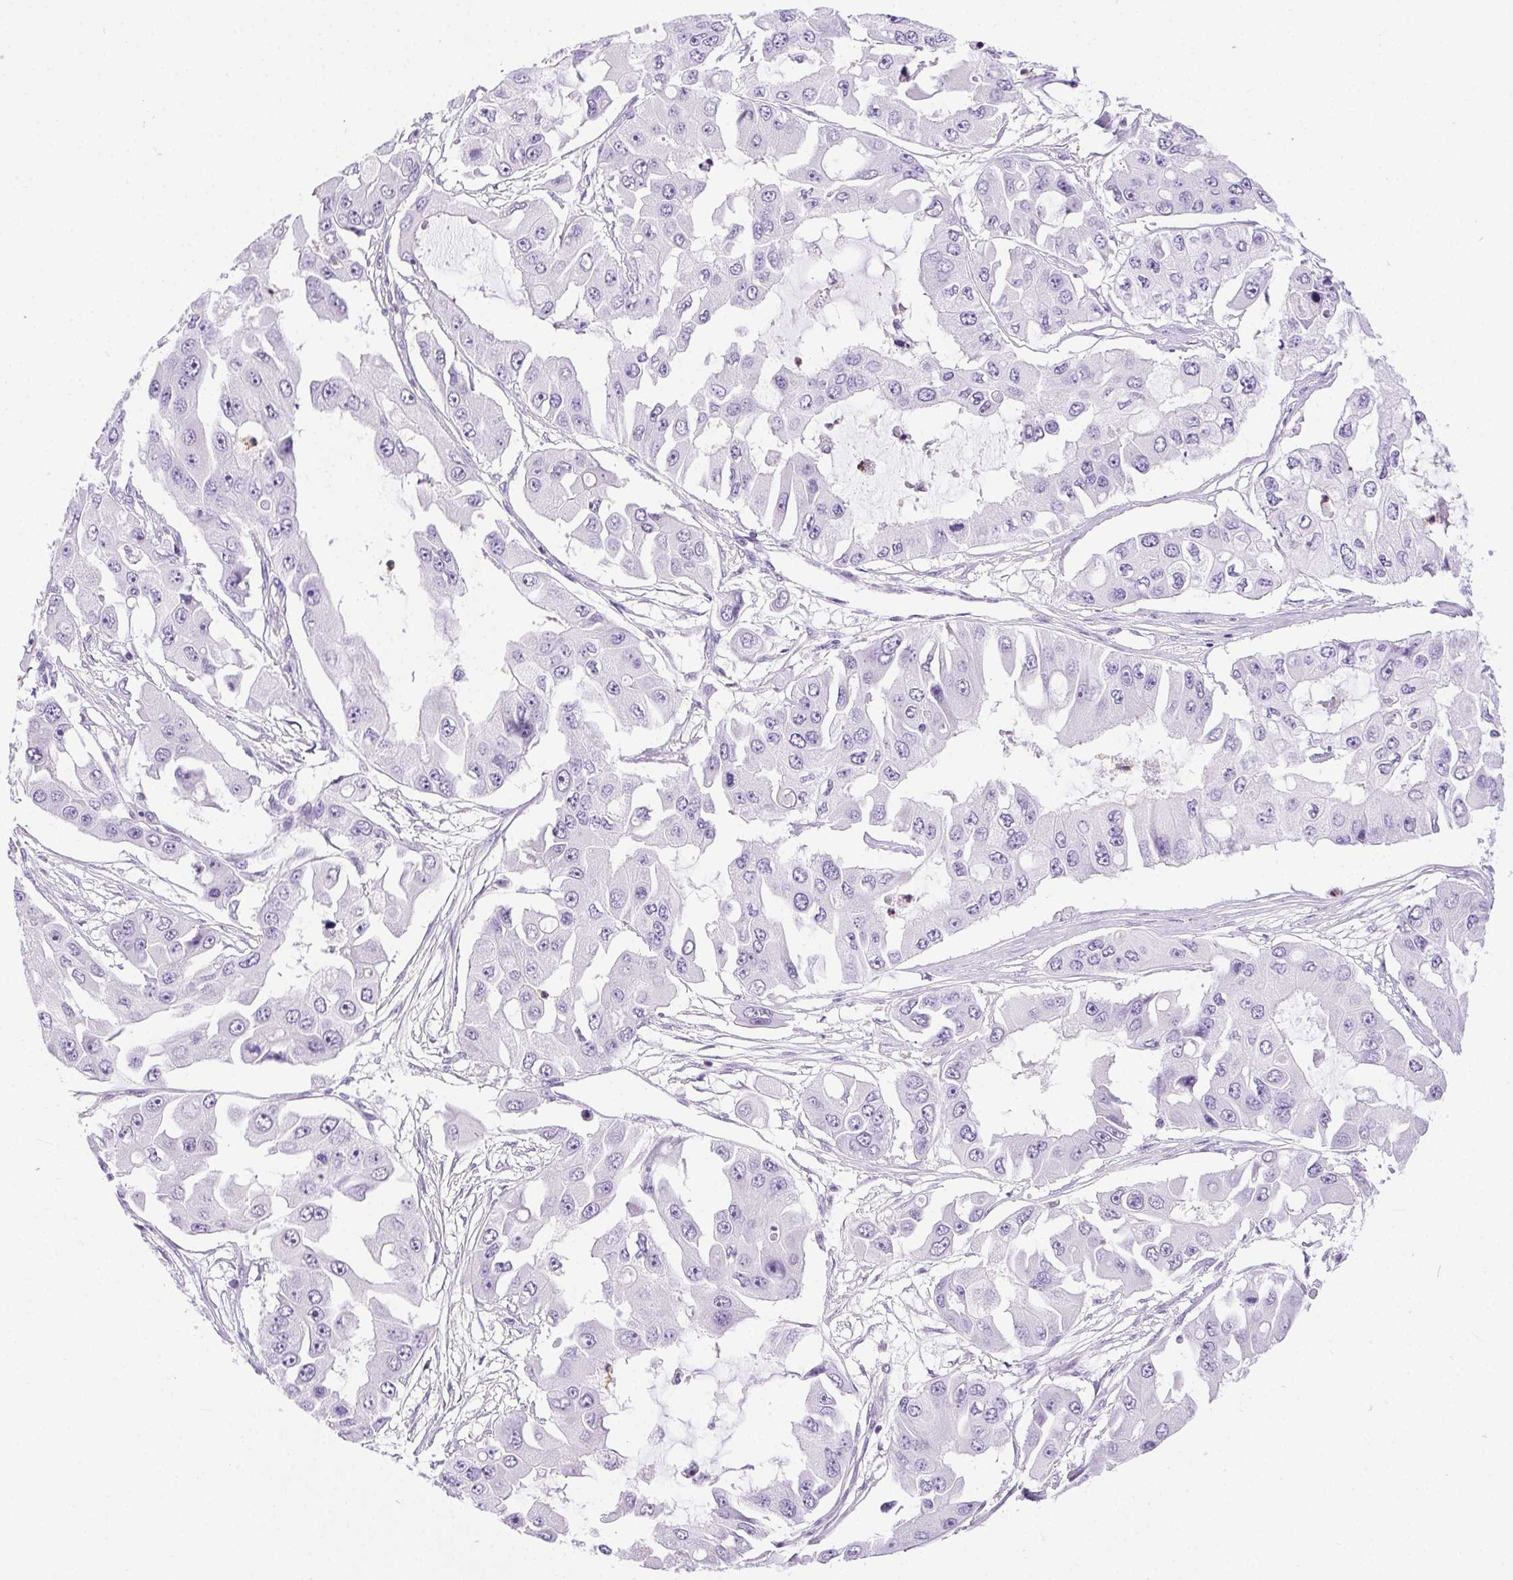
{"staining": {"intensity": "negative", "quantity": "none", "location": "none"}, "tissue": "ovarian cancer", "cell_type": "Tumor cells", "image_type": "cancer", "snomed": [{"axis": "morphology", "description": "Cystadenocarcinoma, serous, NOS"}, {"axis": "topography", "description": "Ovary"}], "caption": "Photomicrograph shows no significant protein expression in tumor cells of ovarian cancer.", "gene": "SHCBP1L", "patient": {"sex": "female", "age": 56}}